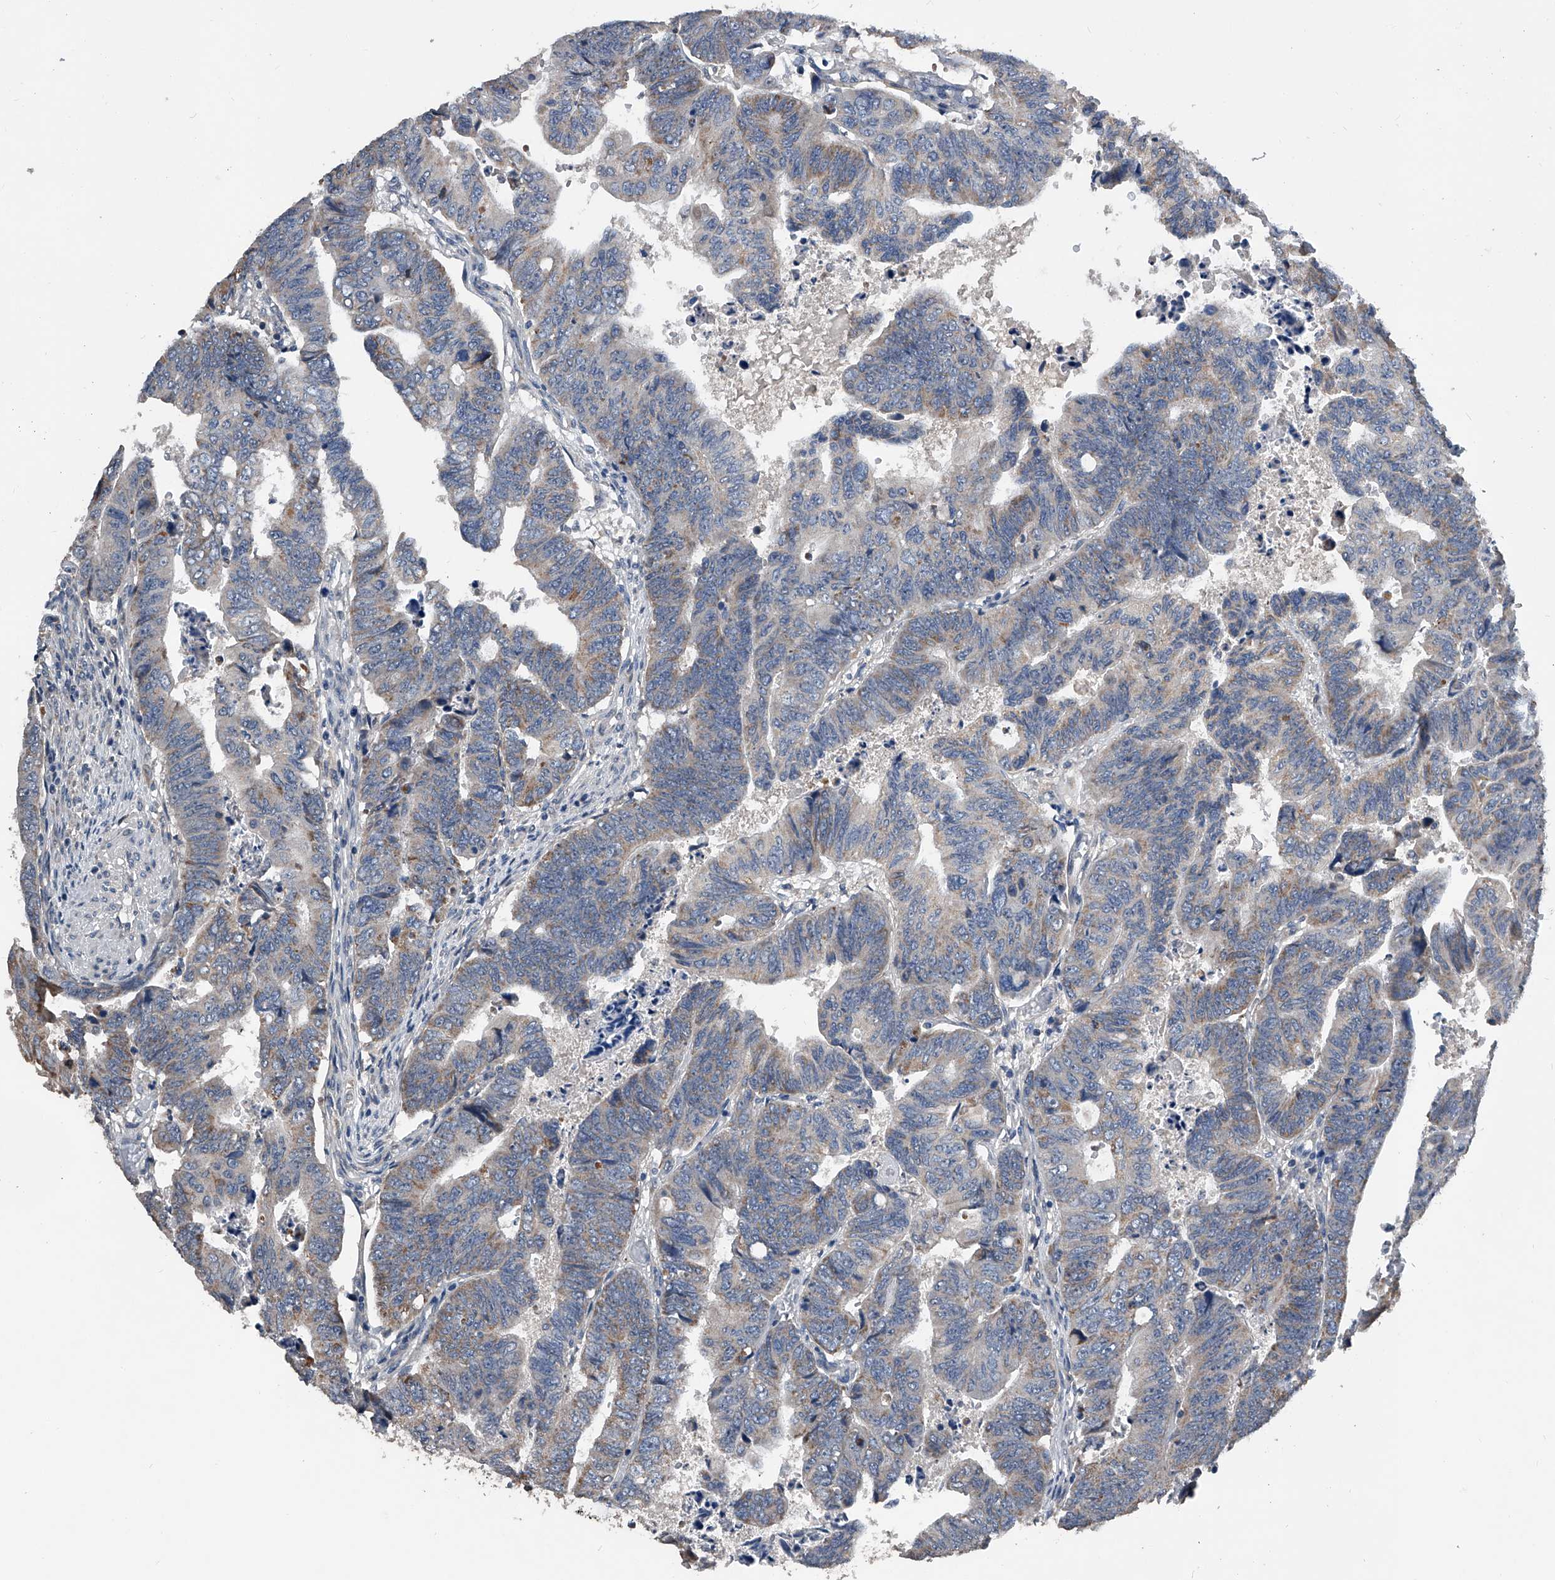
{"staining": {"intensity": "weak", "quantity": ">75%", "location": "cytoplasmic/membranous"}, "tissue": "colorectal cancer", "cell_type": "Tumor cells", "image_type": "cancer", "snomed": [{"axis": "morphology", "description": "Normal tissue, NOS"}, {"axis": "morphology", "description": "Adenocarcinoma, NOS"}, {"axis": "topography", "description": "Rectum"}], "caption": "Immunohistochemistry (DAB) staining of human colorectal adenocarcinoma exhibits weak cytoplasmic/membranous protein expression in approximately >75% of tumor cells. (DAB IHC with brightfield microscopy, high magnification).", "gene": "PHACTR1", "patient": {"sex": "female", "age": 65}}